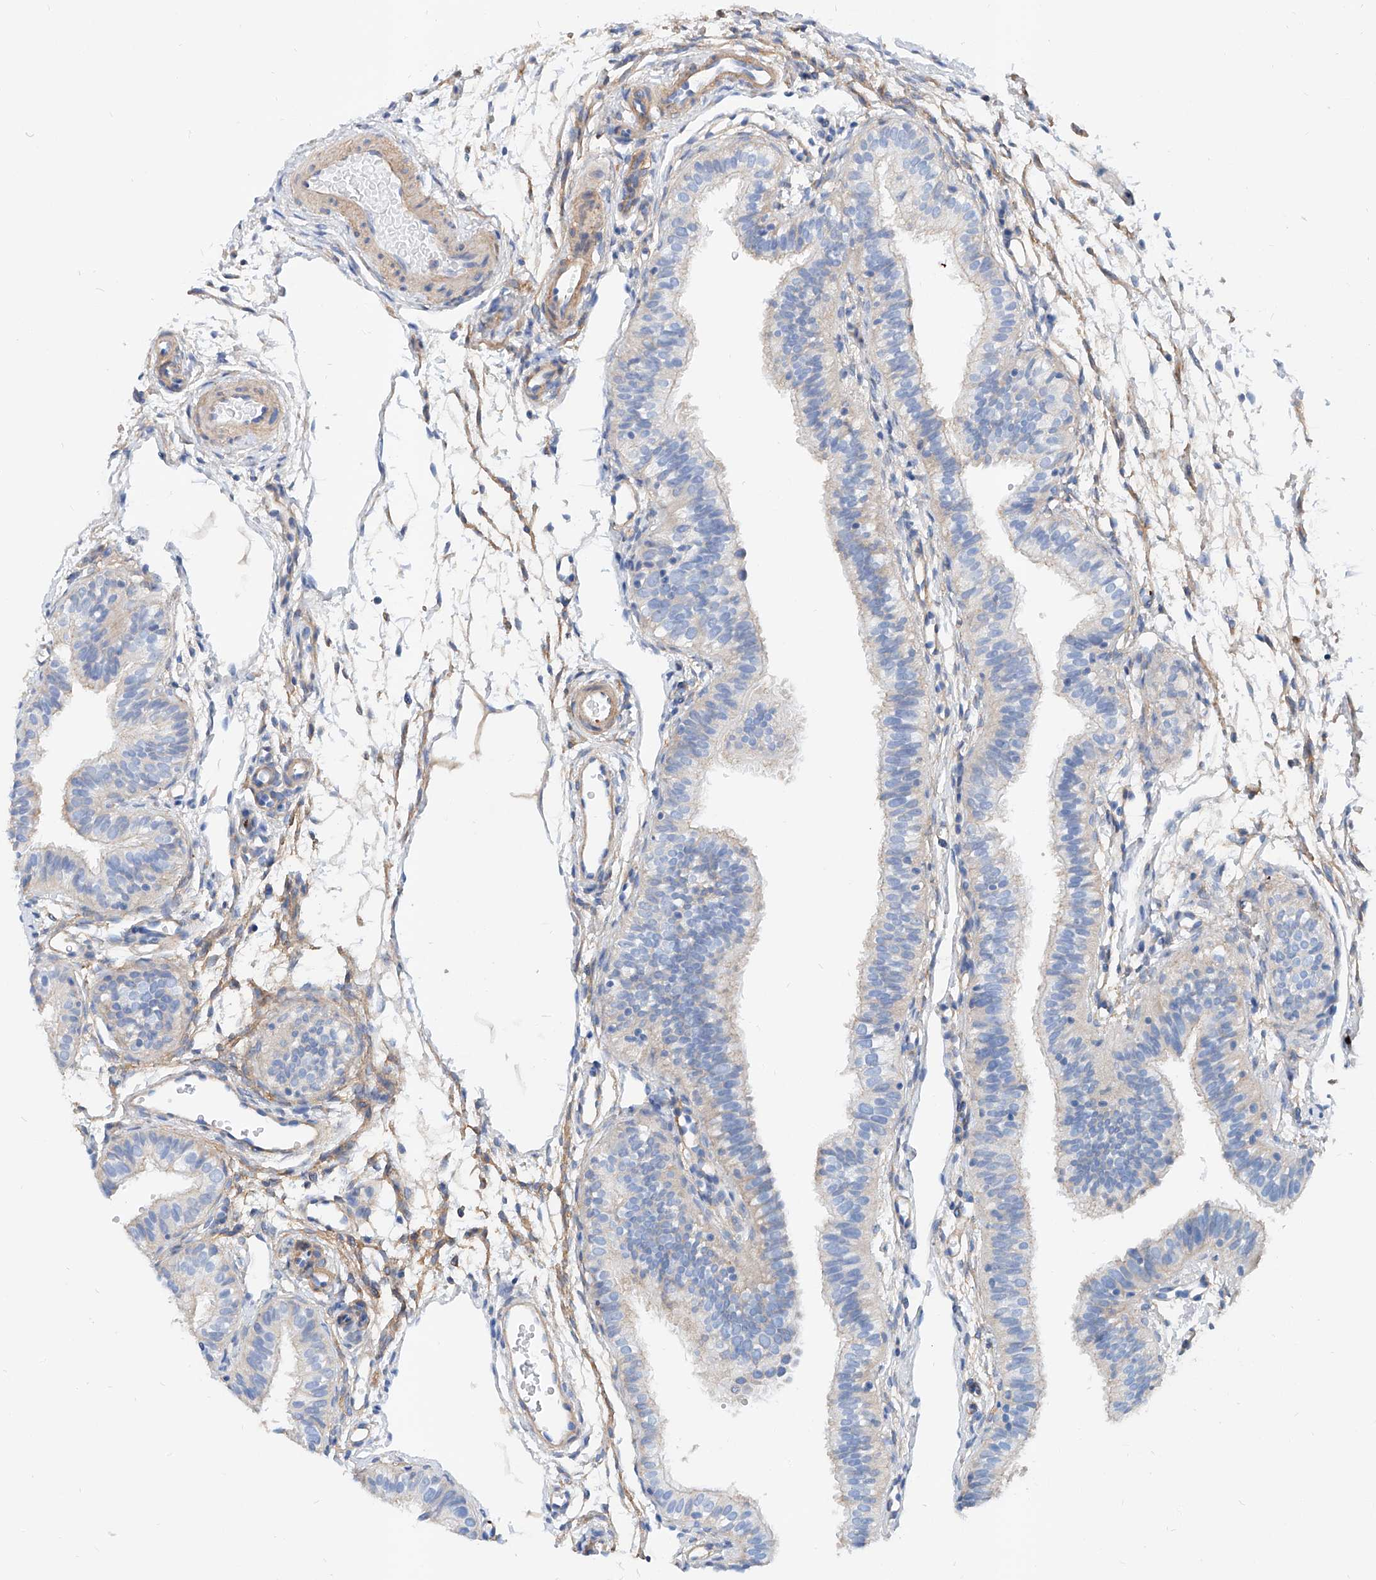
{"staining": {"intensity": "negative", "quantity": "none", "location": "none"}, "tissue": "fallopian tube", "cell_type": "Glandular cells", "image_type": "normal", "snomed": [{"axis": "morphology", "description": "Normal tissue, NOS"}, {"axis": "topography", "description": "Fallopian tube"}], "caption": "The image displays no significant positivity in glandular cells of fallopian tube.", "gene": "TAS2R60", "patient": {"sex": "female", "age": 35}}